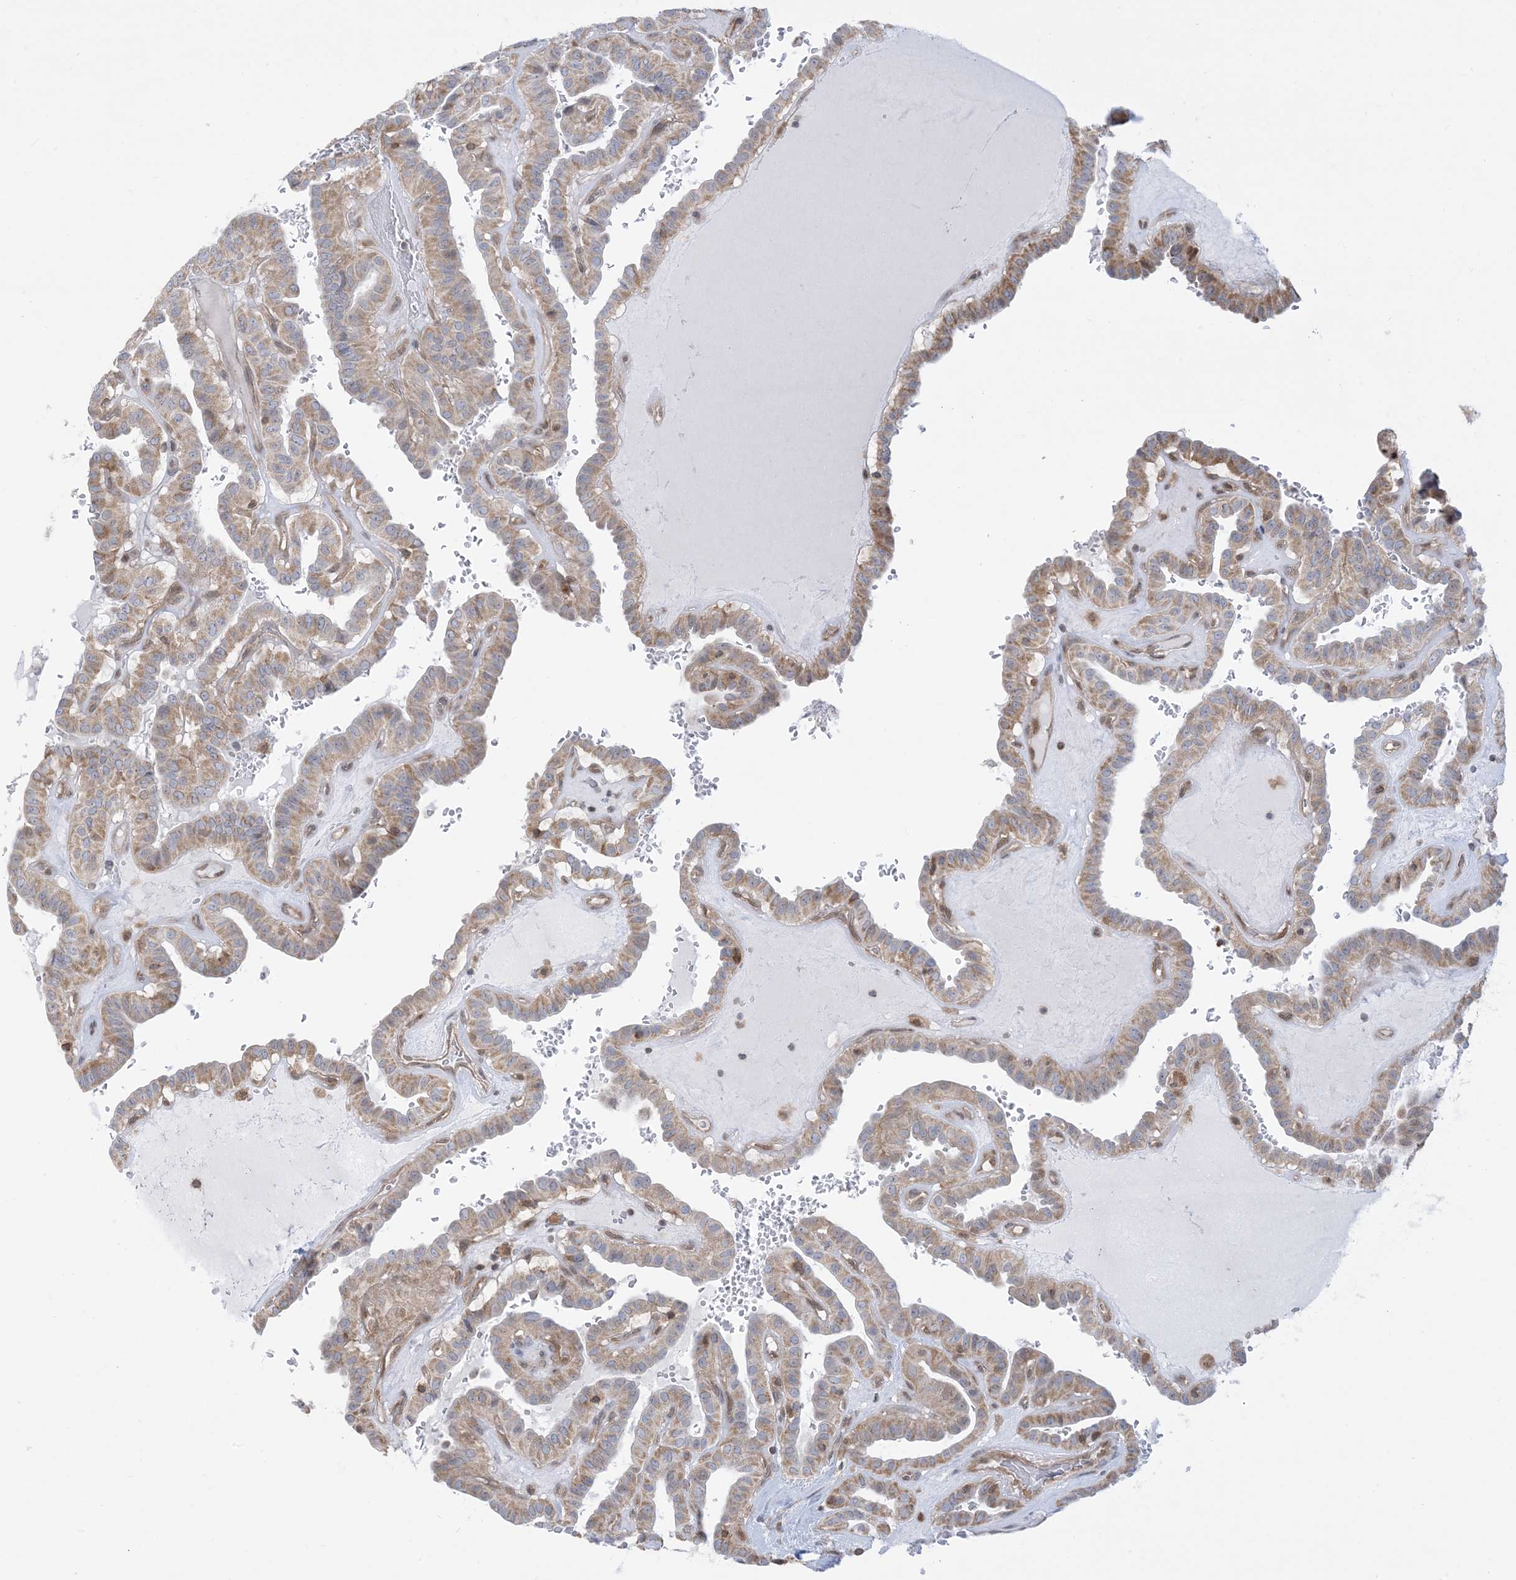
{"staining": {"intensity": "weak", "quantity": ">75%", "location": "cytoplasmic/membranous"}, "tissue": "thyroid cancer", "cell_type": "Tumor cells", "image_type": "cancer", "snomed": [{"axis": "morphology", "description": "Papillary adenocarcinoma, NOS"}, {"axis": "topography", "description": "Thyroid gland"}], "caption": "Thyroid cancer was stained to show a protein in brown. There is low levels of weak cytoplasmic/membranous expression in about >75% of tumor cells.", "gene": "CASP4", "patient": {"sex": "male", "age": 77}}